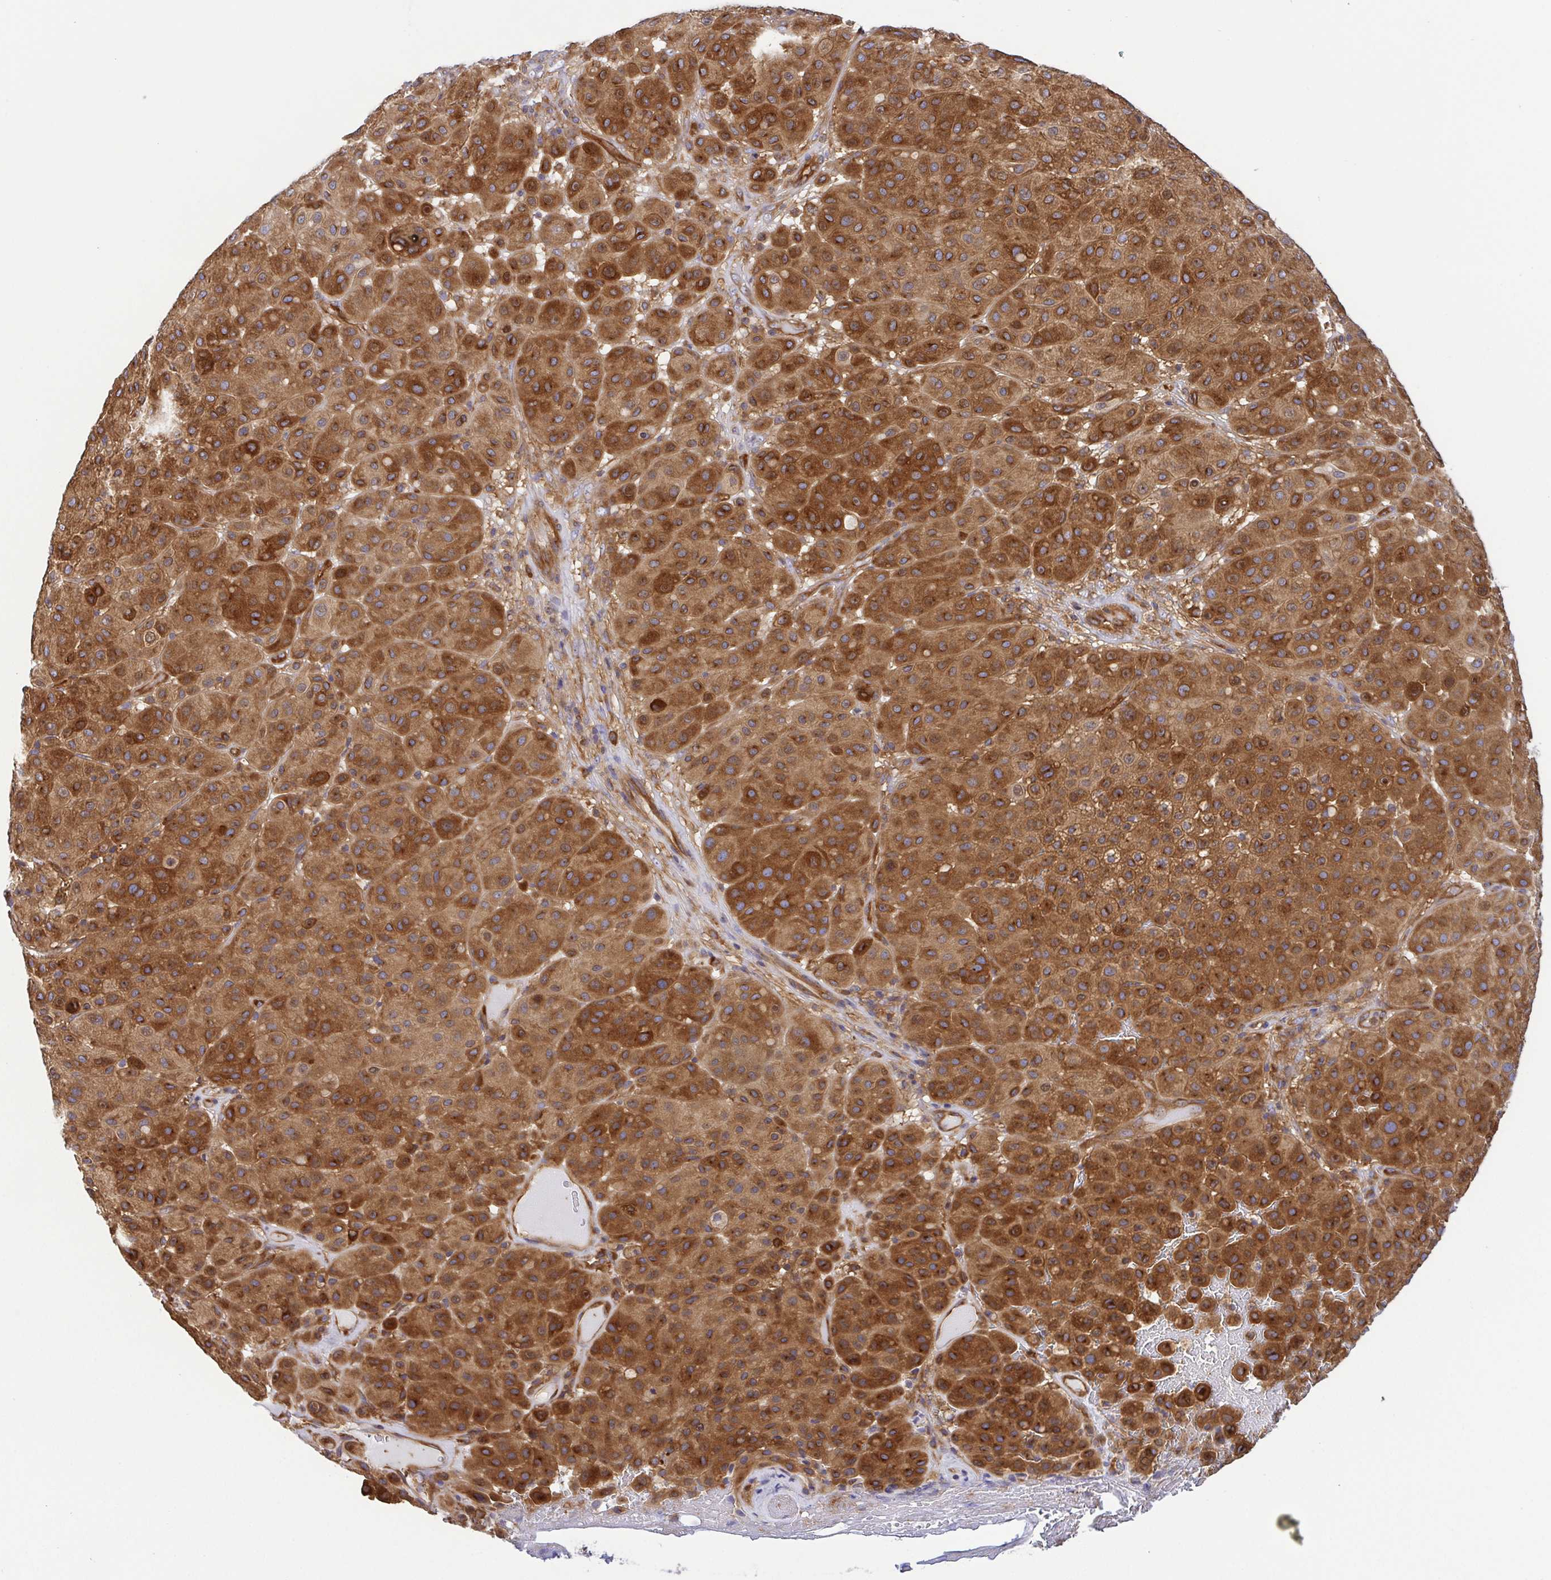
{"staining": {"intensity": "strong", "quantity": ">75%", "location": "cytoplasmic/membranous"}, "tissue": "melanoma", "cell_type": "Tumor cells", "image_type": "cancer", "snomed": [{"axis": "morphology", "description": "Malignant melanoma, Metastatic site"}, {"axis": "topography", "description": "Smooth muscle"}], "caption": "Immunohistochemistry (IHC) staining of malignant melanoma (metastatic site), which demonstrates high levels of strong cytoplasmic/membranous positivity in approximately >75% of tumor cells indicating strong cytoplasmic/membranous protein staining. The staining was performed using DAB (brown) for protein detection and nuclei were counterstained in hematoxylin (blue).", "gene": "KIF5B", "patient": {"sex": "male", "age": 41}}